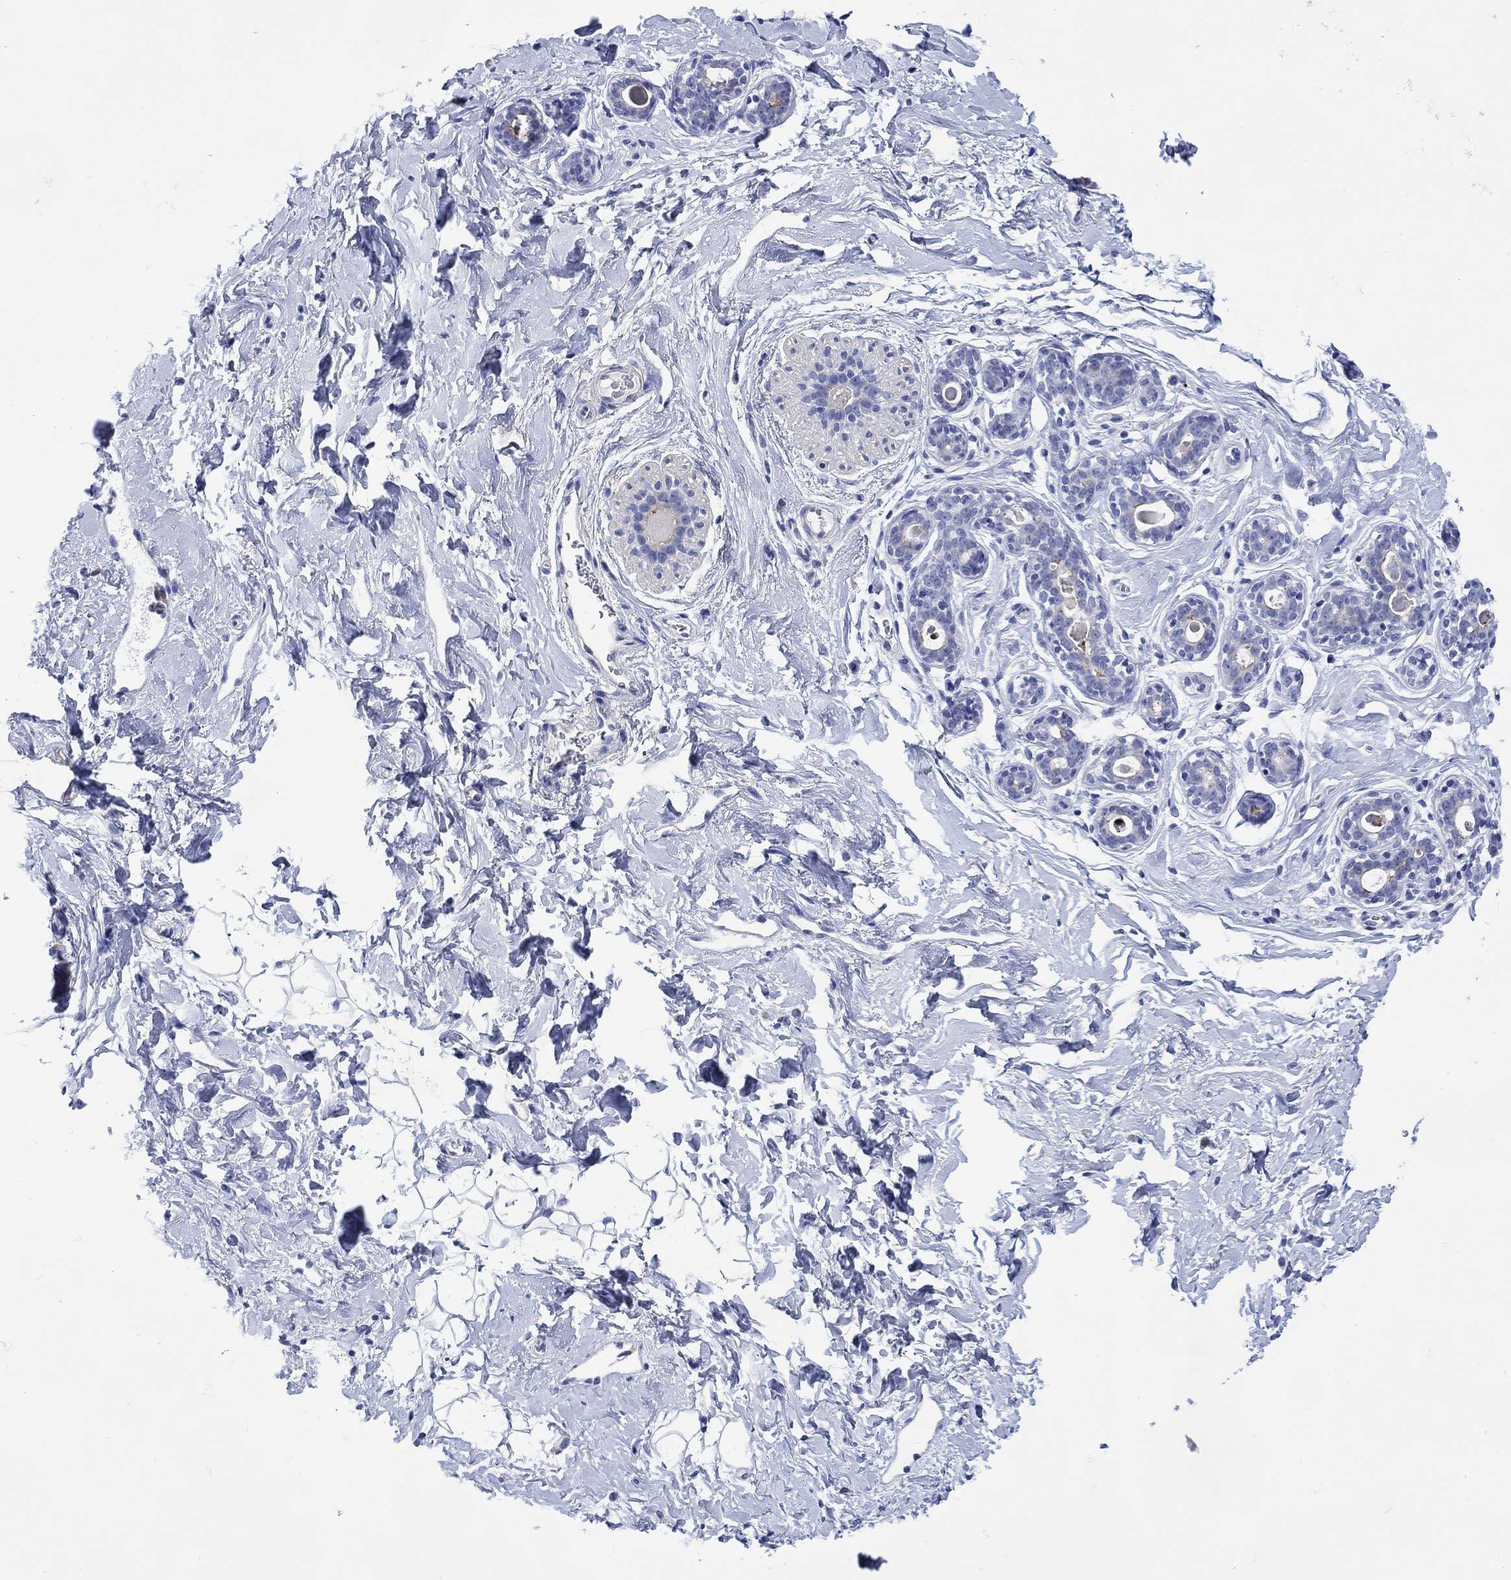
{"staining": {"intensity": "negative", "quantity": "none", "location": "none"}, "tissue": "breast", "cell_type": "Adipocytes", "image_type": "normal", "snomed": [{"axis": "morphology", "description": "Normal tissue, NOS"}, {"axis": "topography", "description": "Breast"}], "caption": "Immunohistochemistry (IHC) image of normal breast stained for a protein (brown), which shows no positivity in adipocytes. (Immunohistochemistry (IHC), brightfield microscopy, high magnification).", "gene": "ANKMY1", "patient": {"sex": "female", "age": 43}}